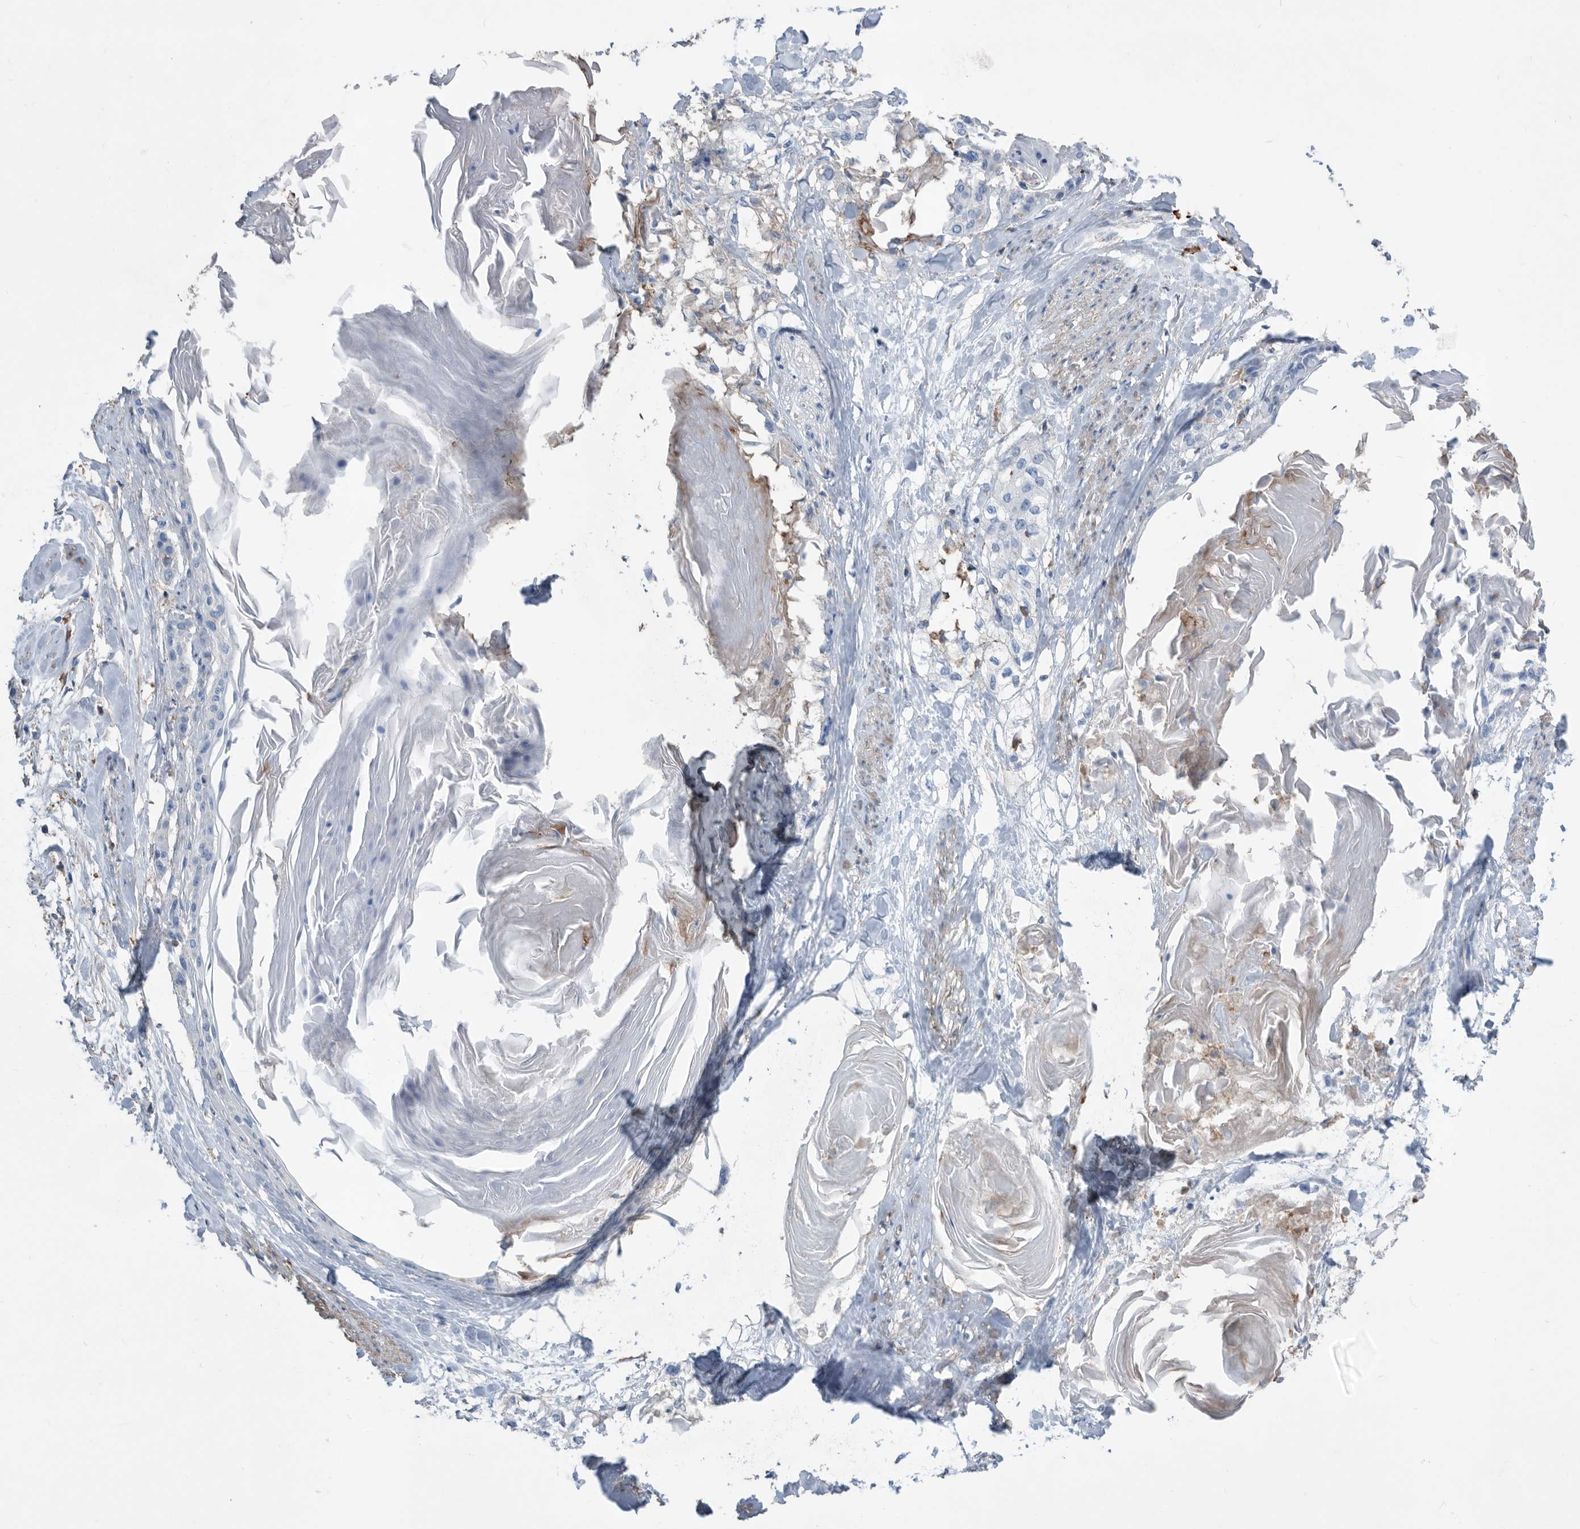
{"staining": {"intensity": "negative", "quantity": "none", "location": "none"}, "tissue": "cervical cancer", "cell_type": "Tumor cells", "image_type": "cancer", "snomed": [{"axis": "morphology", "description": "Squamous cell carcinoma, NOS"}, {"axis": "topography", "description": "Cervix"}], "caption": "DAB immunohistochemical staining of human squamous cell carcinoma (cervical) shows no significant staining in tumor cells.", "gene": "MS4A4A", "patient": {"sex": "female", "age": 57}}